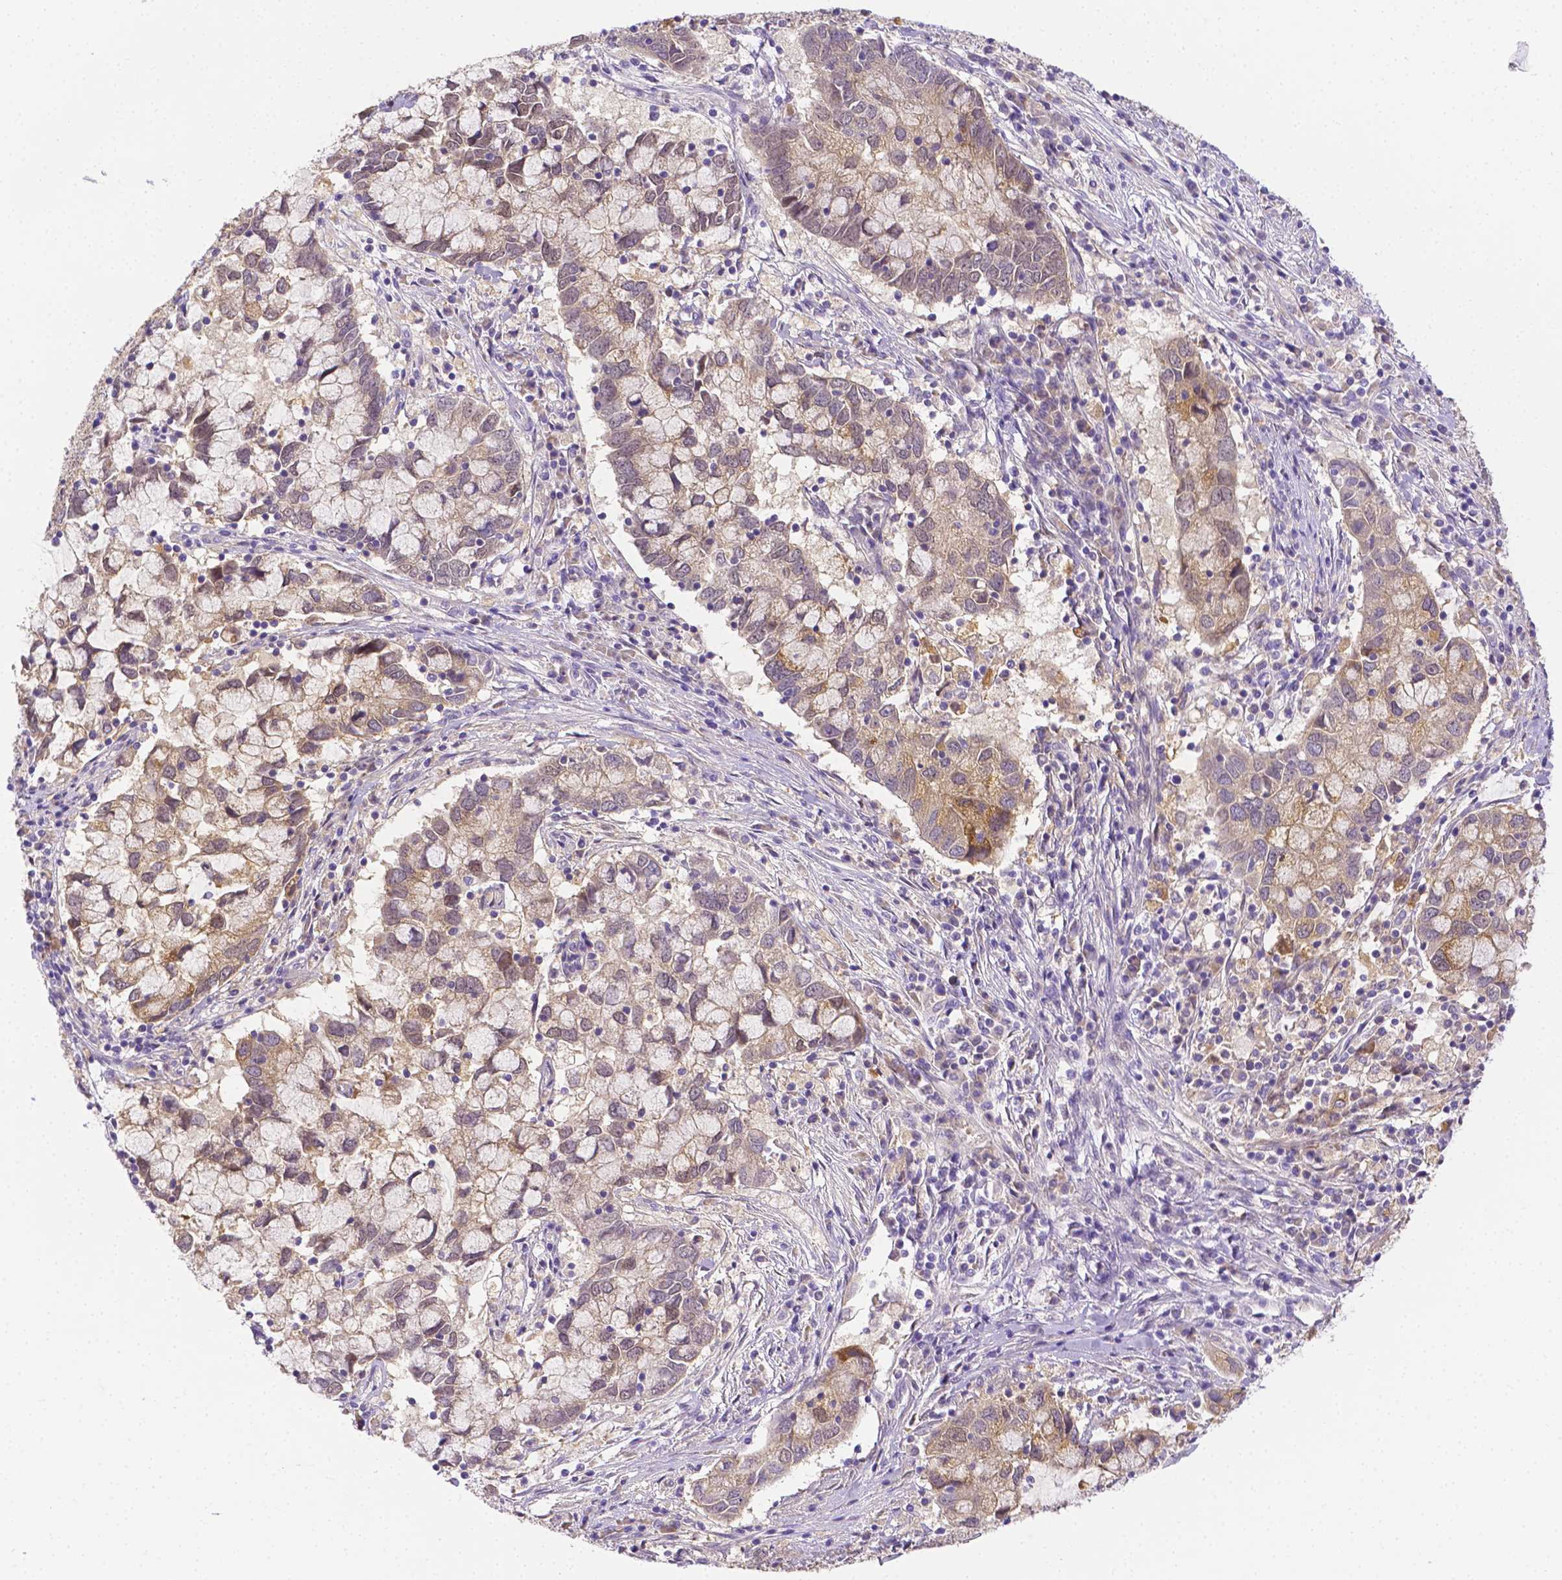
{"staining": {"intensity": "weak", "quantity": ">75%", "location": "cytoplasmic/membranous"}, "tissue": "cervical cancer", "cell_type": "Tumor cells", "image_type": "cancer", "snomed": [{"axis": "morphology", "description": "Adenocarcinoma, NOS"}, {"axis": "topography", "description": "Cervix"}], "caption": "The micrograph displays immunohistochemical staining of cervical cancer (adenocarcinoma). There is weak cytoplasmic/membranous positivity is seen in about >75% of tumor cells. (DAB (3,3'-diaminobenzidine) IHC with brightfield microscopy, high magnification).", "gene": "NXPH2", "patient": {"sex": "female", "age": 40}}